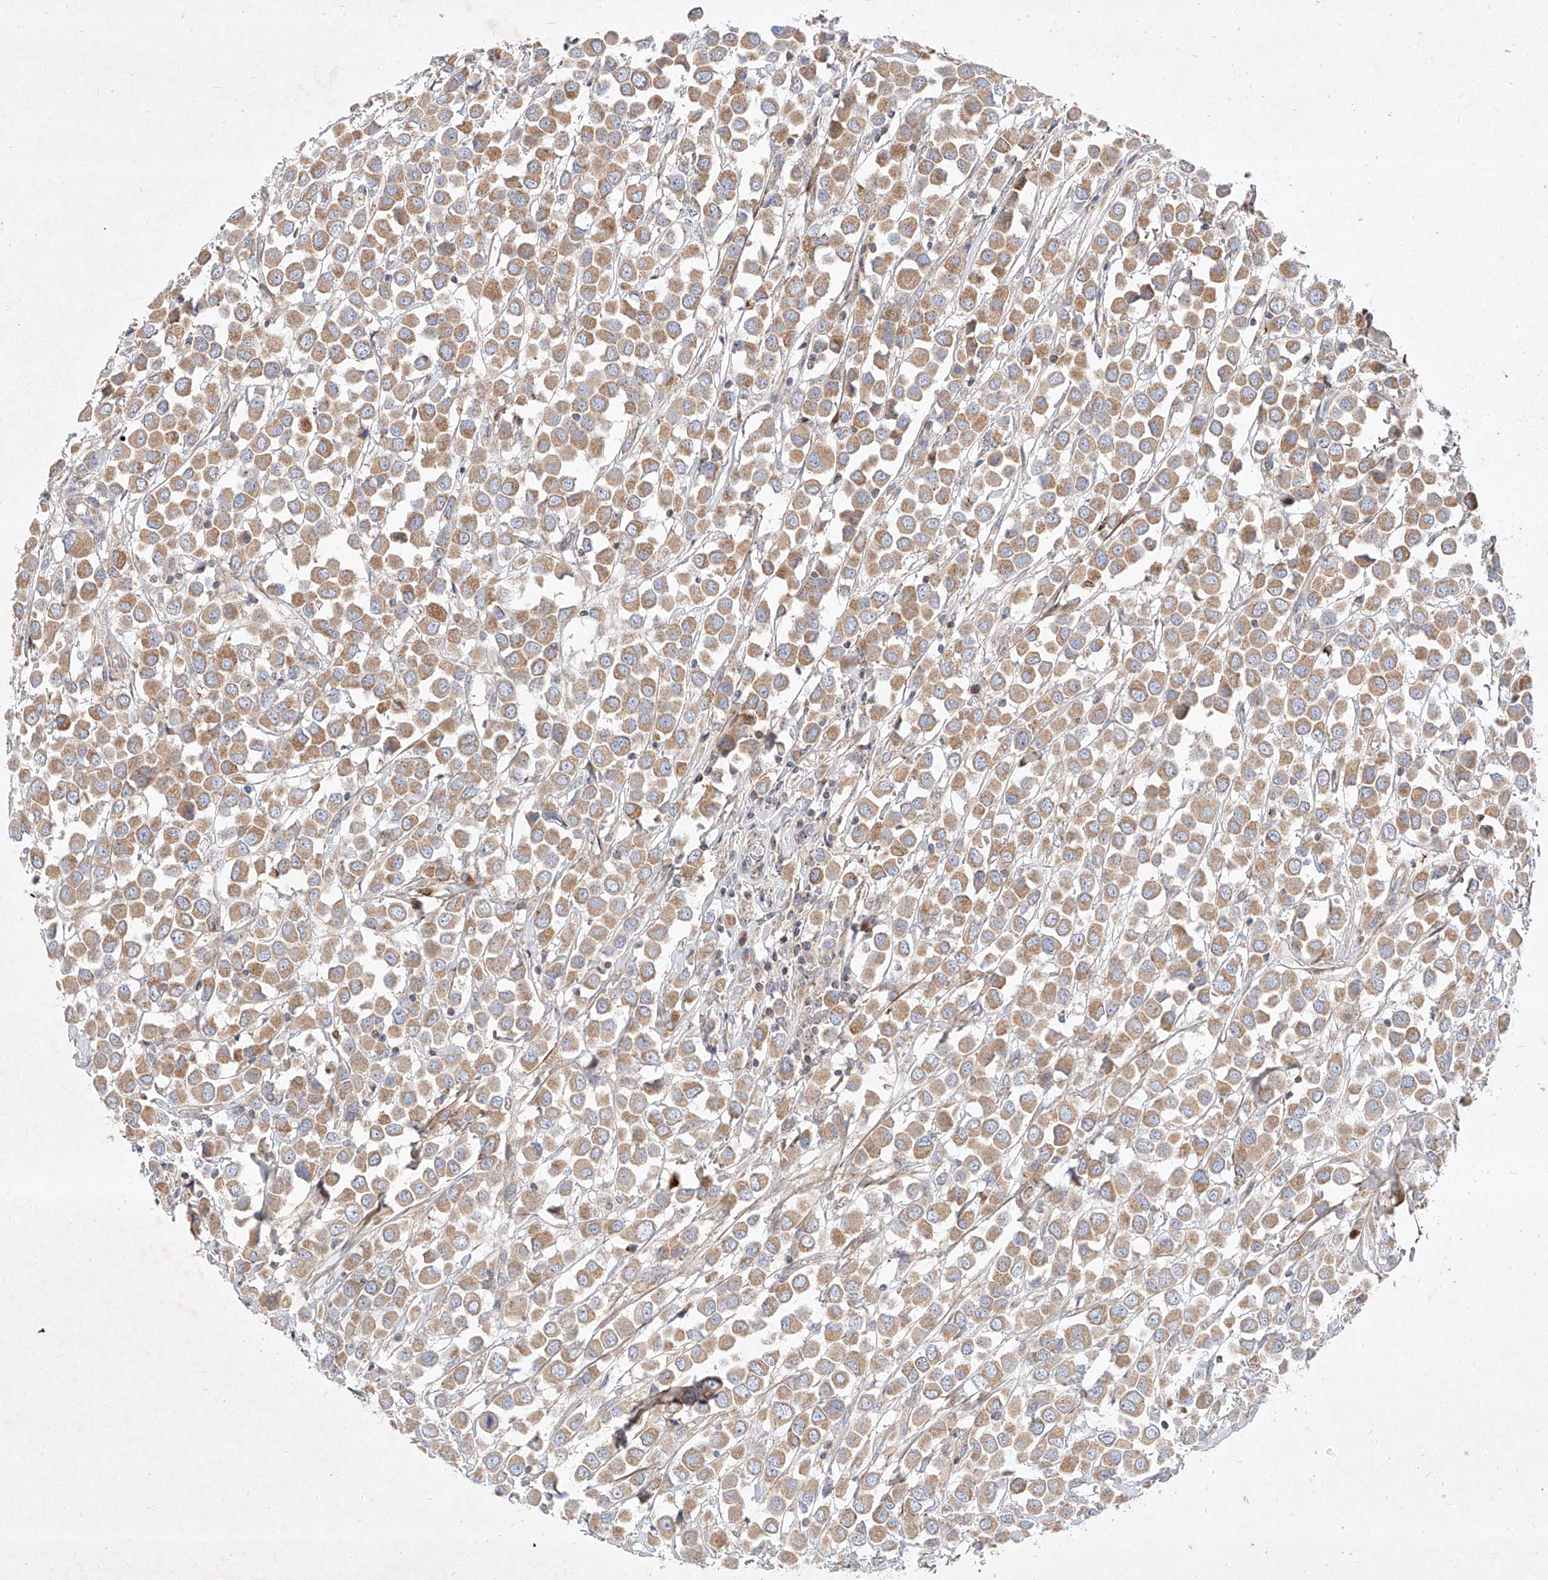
{"staining": {"intensity": "moderate", "quantity": ">75%", "location": "cytoplasmic/membranous"}, "tissue": "breast cancer", "cell_type": "Tumor cells", "image_type": "cancer", "snomed": [{"axis": "morphology", "description": "Duct carcinoma"}, {"axis": "topography", "description": "Breast"}], "caption": "Tumor cells demonstrate moderate cytoplasmic/membranous positivity in about >75% of cells in breast cancer (invasive ductal carcinoma).", "gene": "OSGEPL1", "patient": {"sex": "female", "age": 61}}